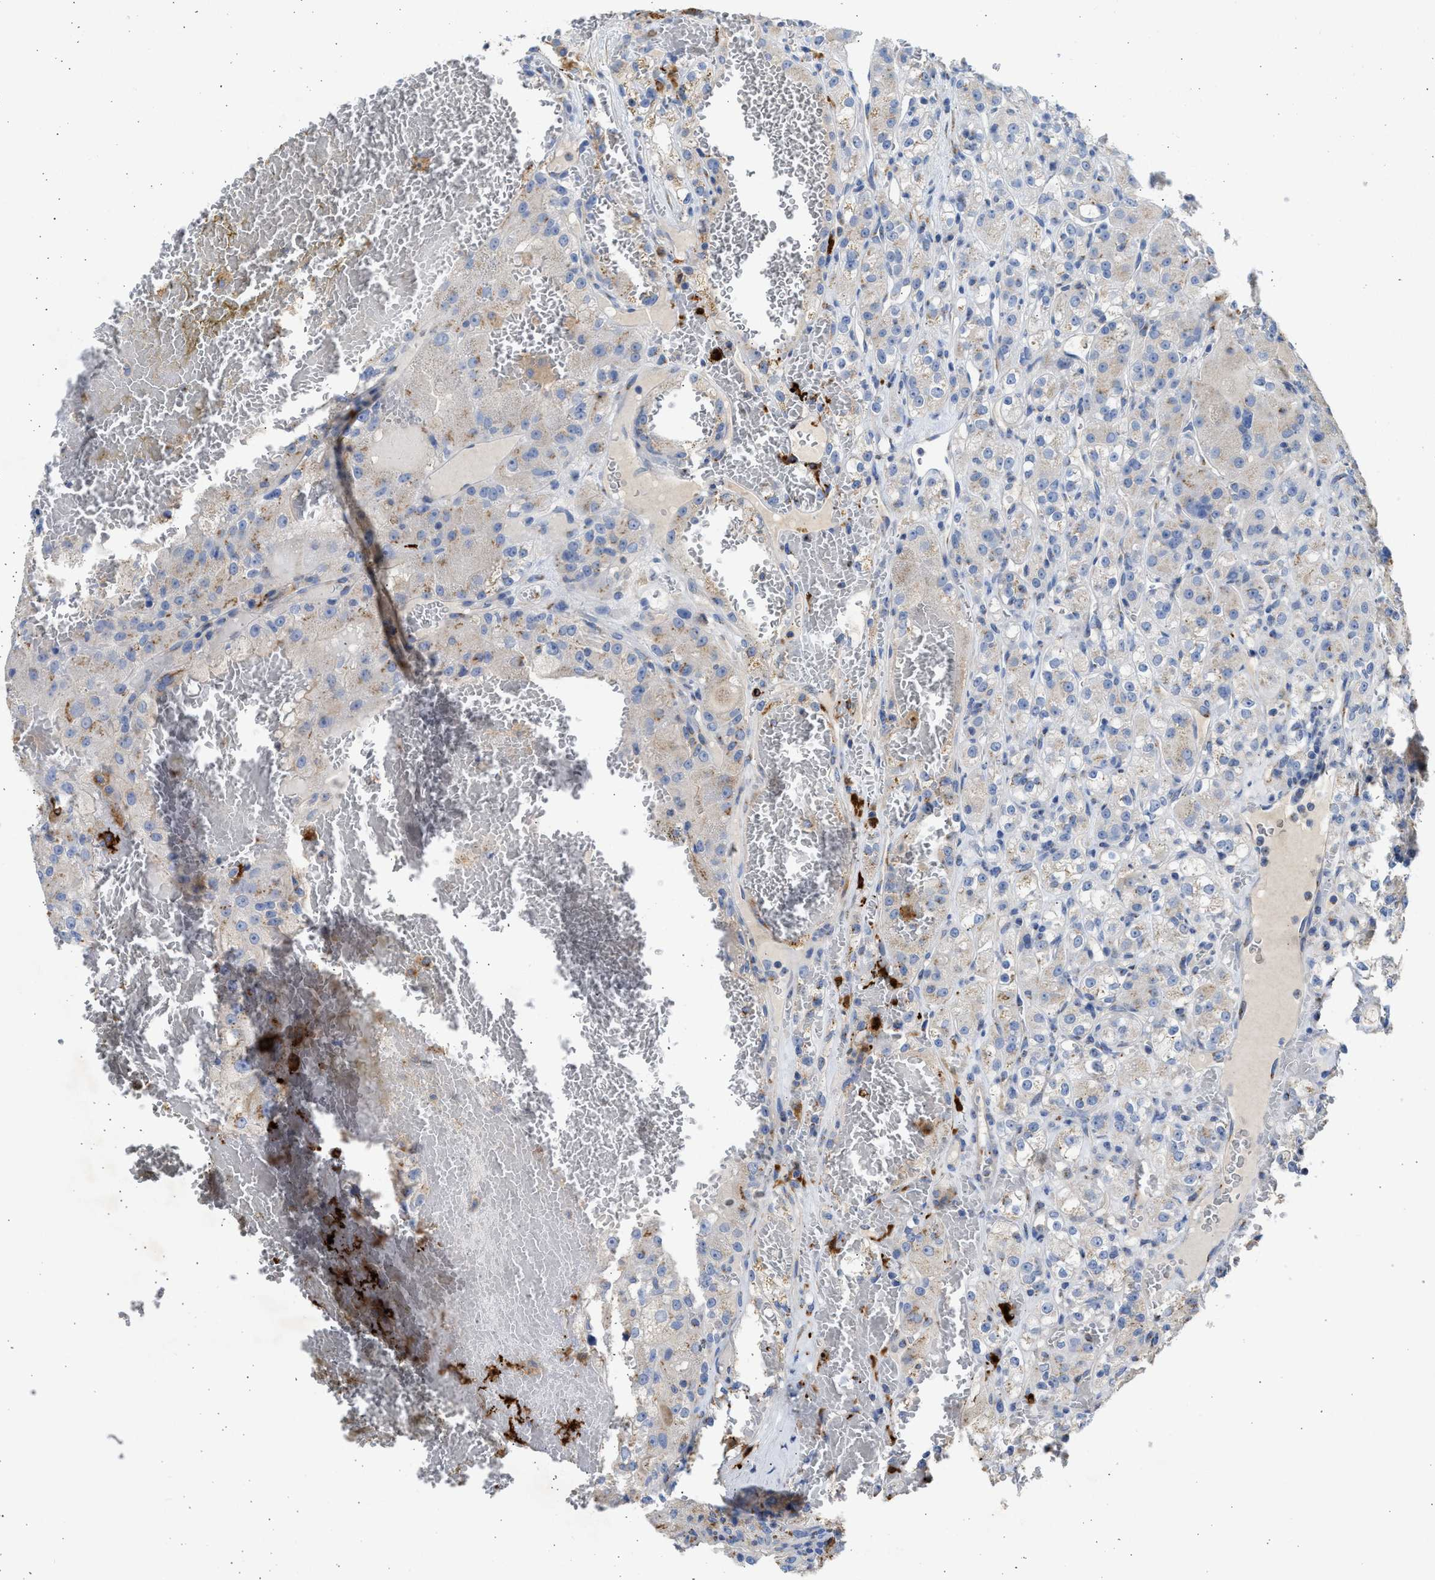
{"staining": {"intensity": "weak", "quantity": "<25%", "location": "cytoplasmic/membranous"}, "tissue": "renal cancer", "cell_type": "Tumor cells", "image_type": "cancer", "snomed": [{"axis": "morphology", "description": "Normal tissue, NOS"}, {"axis": "morphology", "description": "Adenocarcinoma, NOS"}, {"axis": "topography", "description": "Kidney"}], "caption": "The image displays no significant staining in tumor cells of renal adenocarcinoma. (DAB (3,3'-diaminobenzidine) immunohistochemistry (IHC), high magnification).", "gene": "IPO8", "patient": {"sex": "male", "age": 61}}